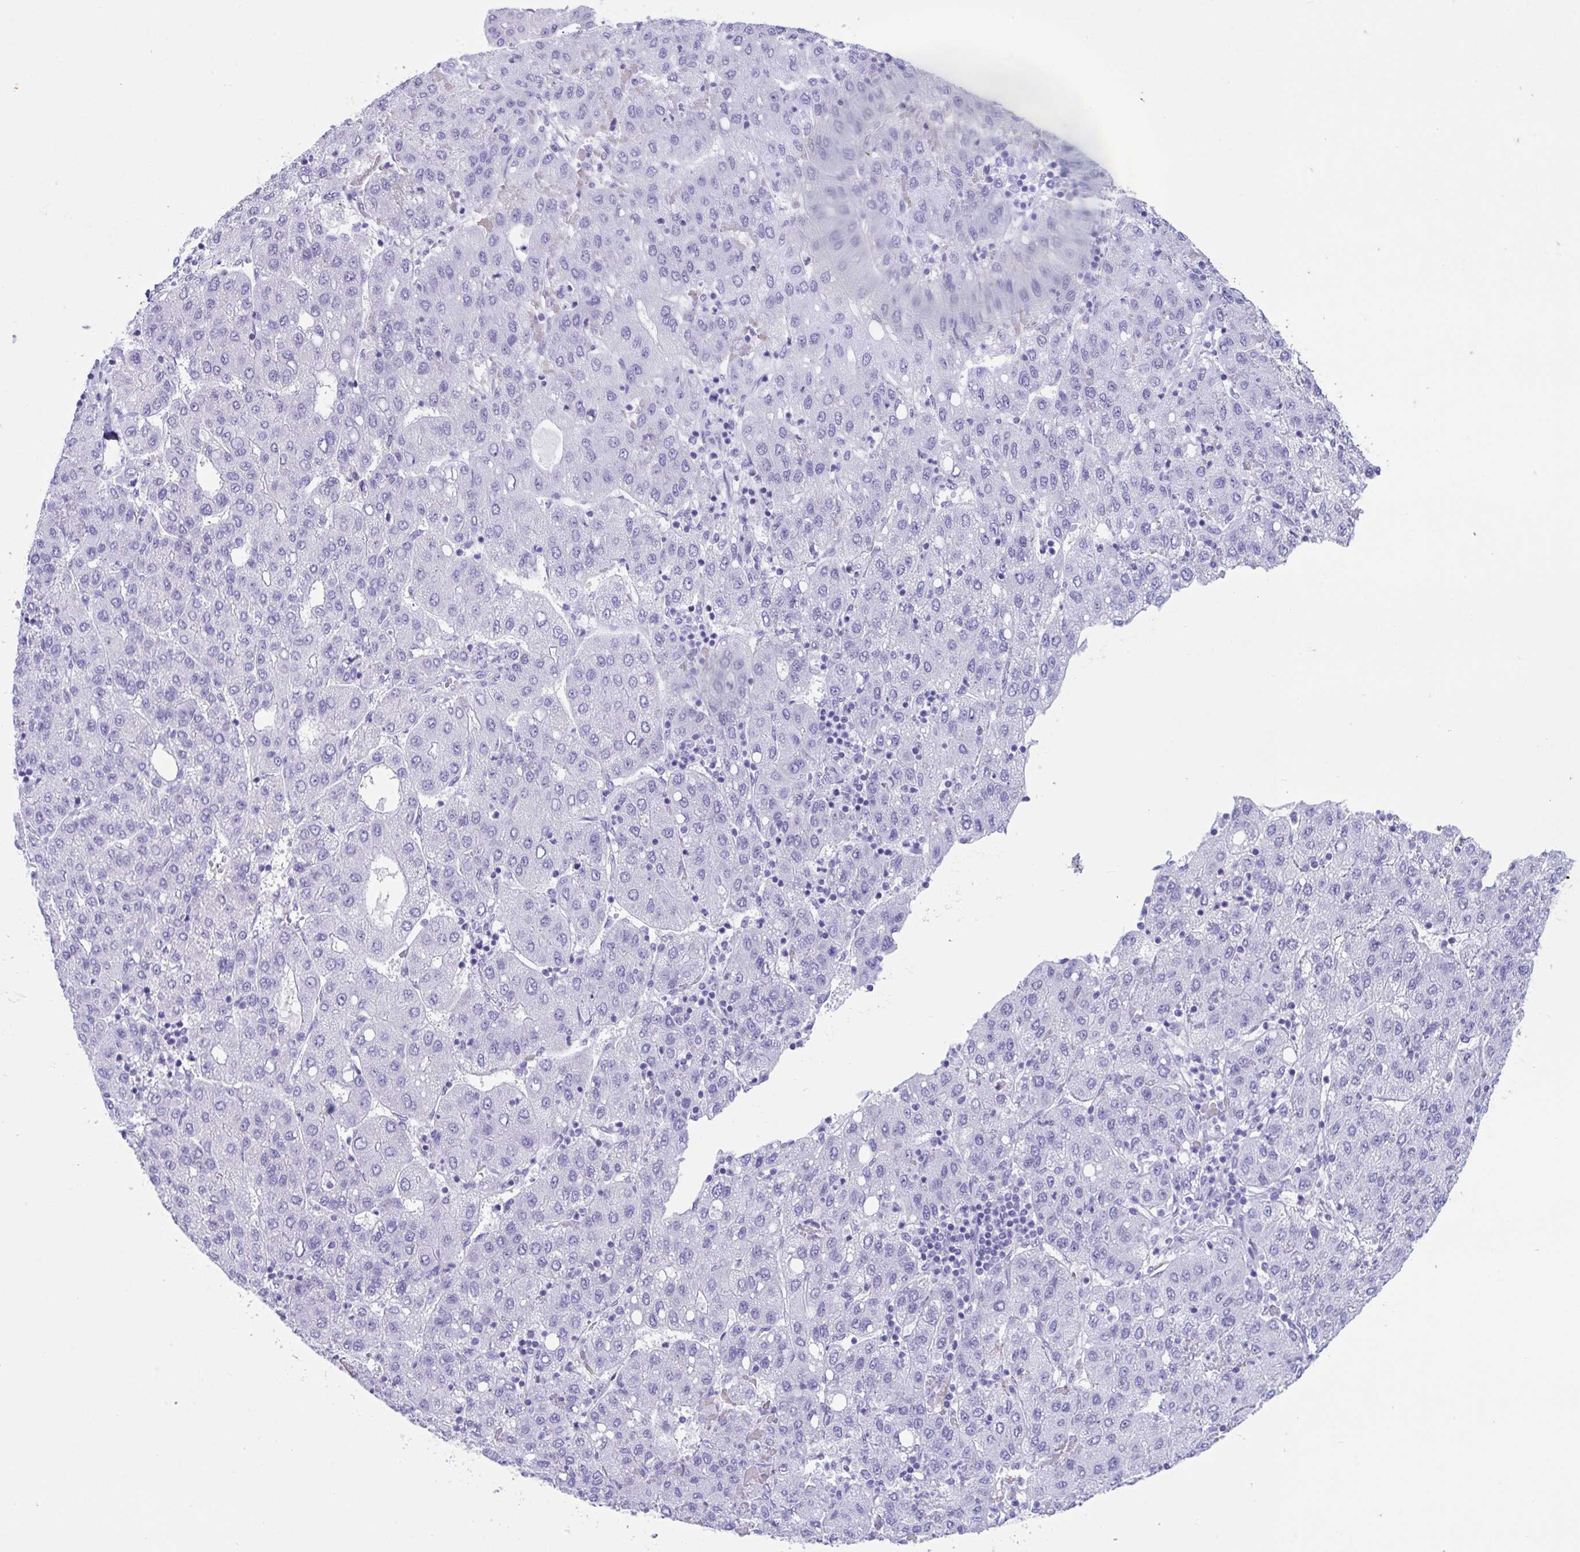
{"staining": {"intensity": "negative", "quantity": "none", "location": "none"}, "tissue": "liver cancer", "cell_type": "Tumor cells", "image_type": "cancer", "snomed": [{"axis": "morphology", "description": "Carcinoma, Hepatocellular, NOS"}, {"axis": "topography", "description": "Liver"}], "caption": "This is an IHC histopathology image of liver hepatocellular carcinoma. There is no staining in tumor cells.", "gene": "TMEM35A", "patient": {"sex": "male", "age": 65}}